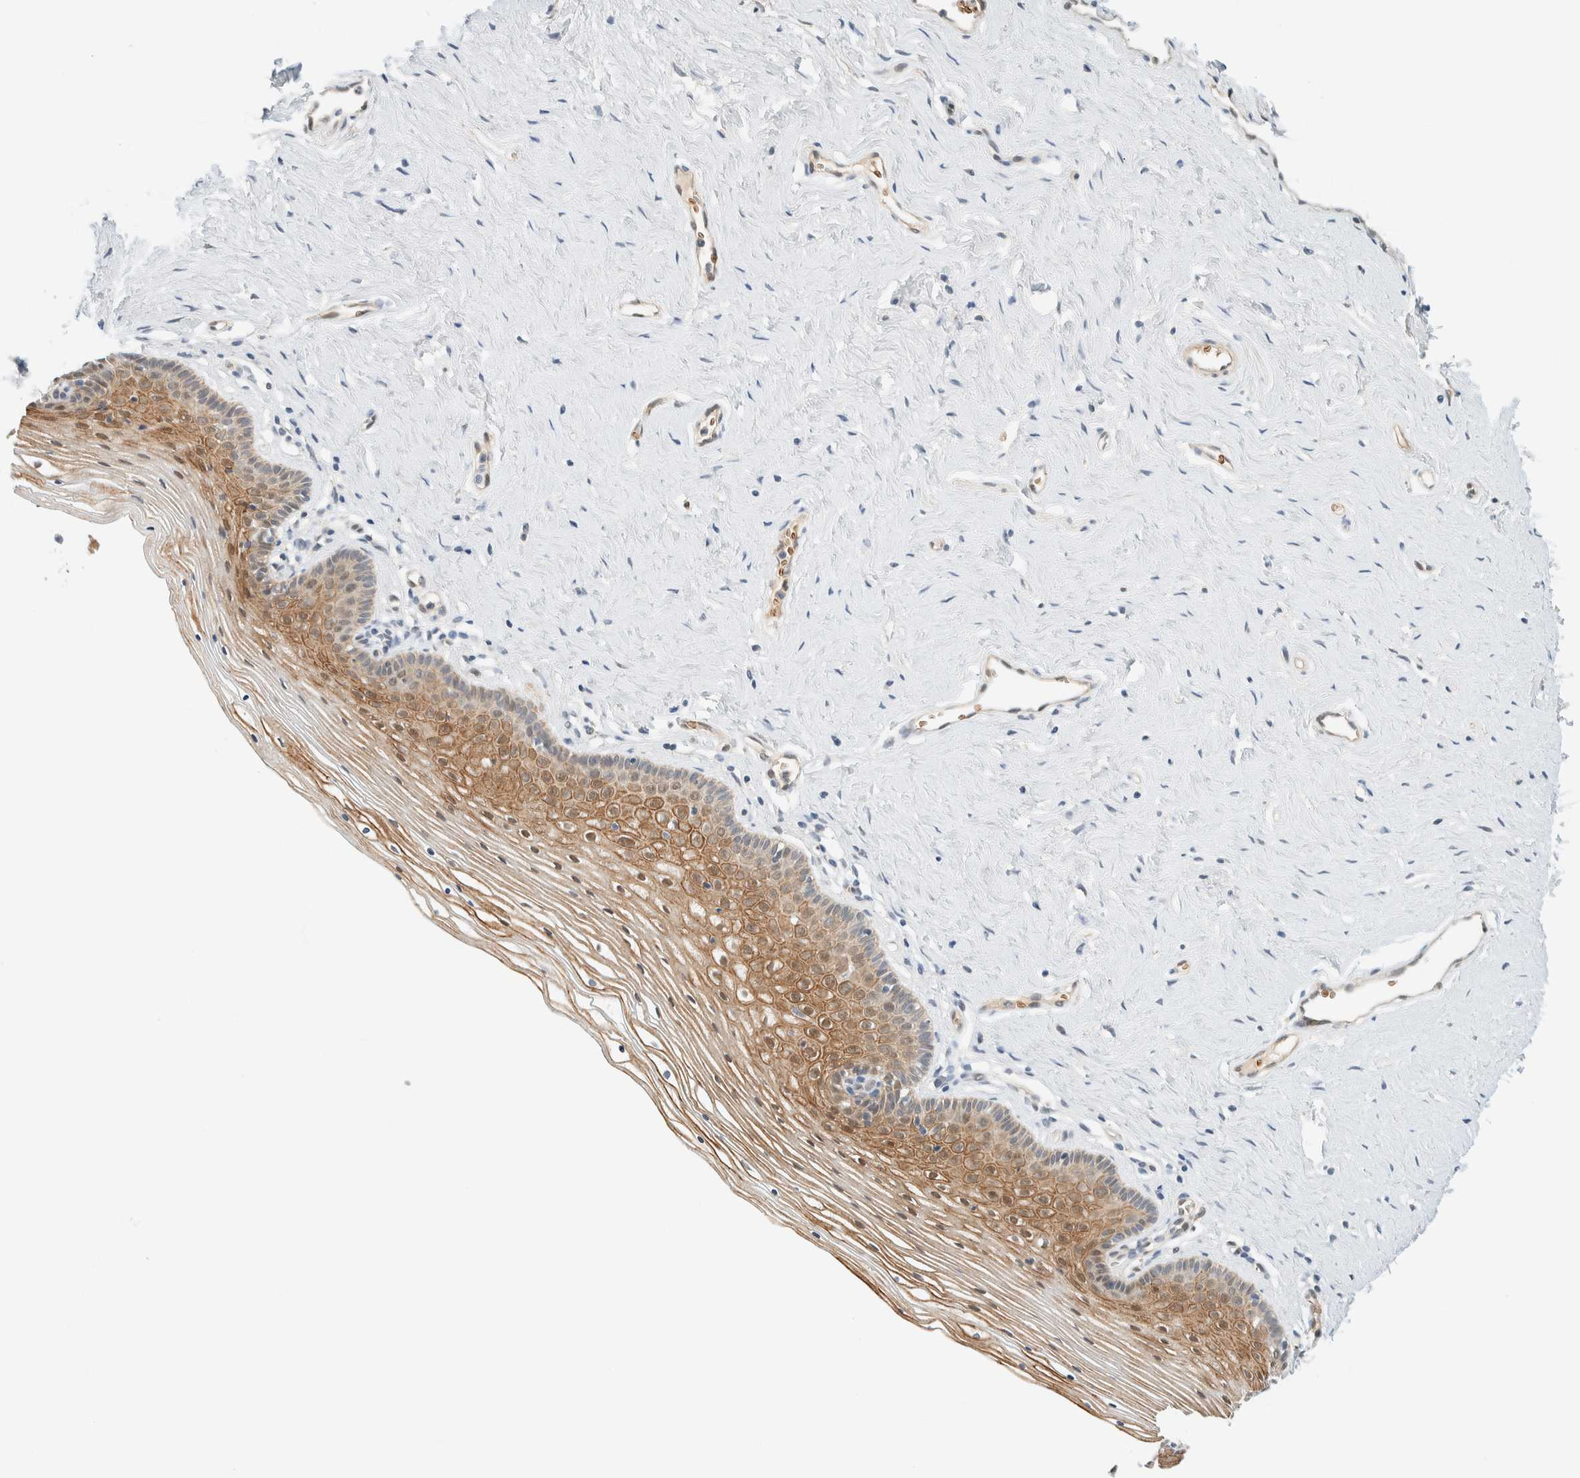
{"staining": {"intensity": "moderate", "quantity": ">75%", "location": "cytoplasmic/membranous,nuclear"}, "tissue": "vagina", "cell_type": "Squamous epithelial cells", "image_type": "normal", "snomed": [{"axis": "morphology", "description": "Normal tissue, NOS"}, {"axis": "topography", "description": "Vagina"}], "caption": "Brown immunohistochemical staining in unremarkable human vagina demonstrates moderate cytoplasmic/membranous,nuclear expression in approximately >75% of squamous epithelial cells. (Brightfield microscopy of DAB IHC at high magnification).", "gene": "TSTD2", "patient": {"sex": "female", "age": 32}}